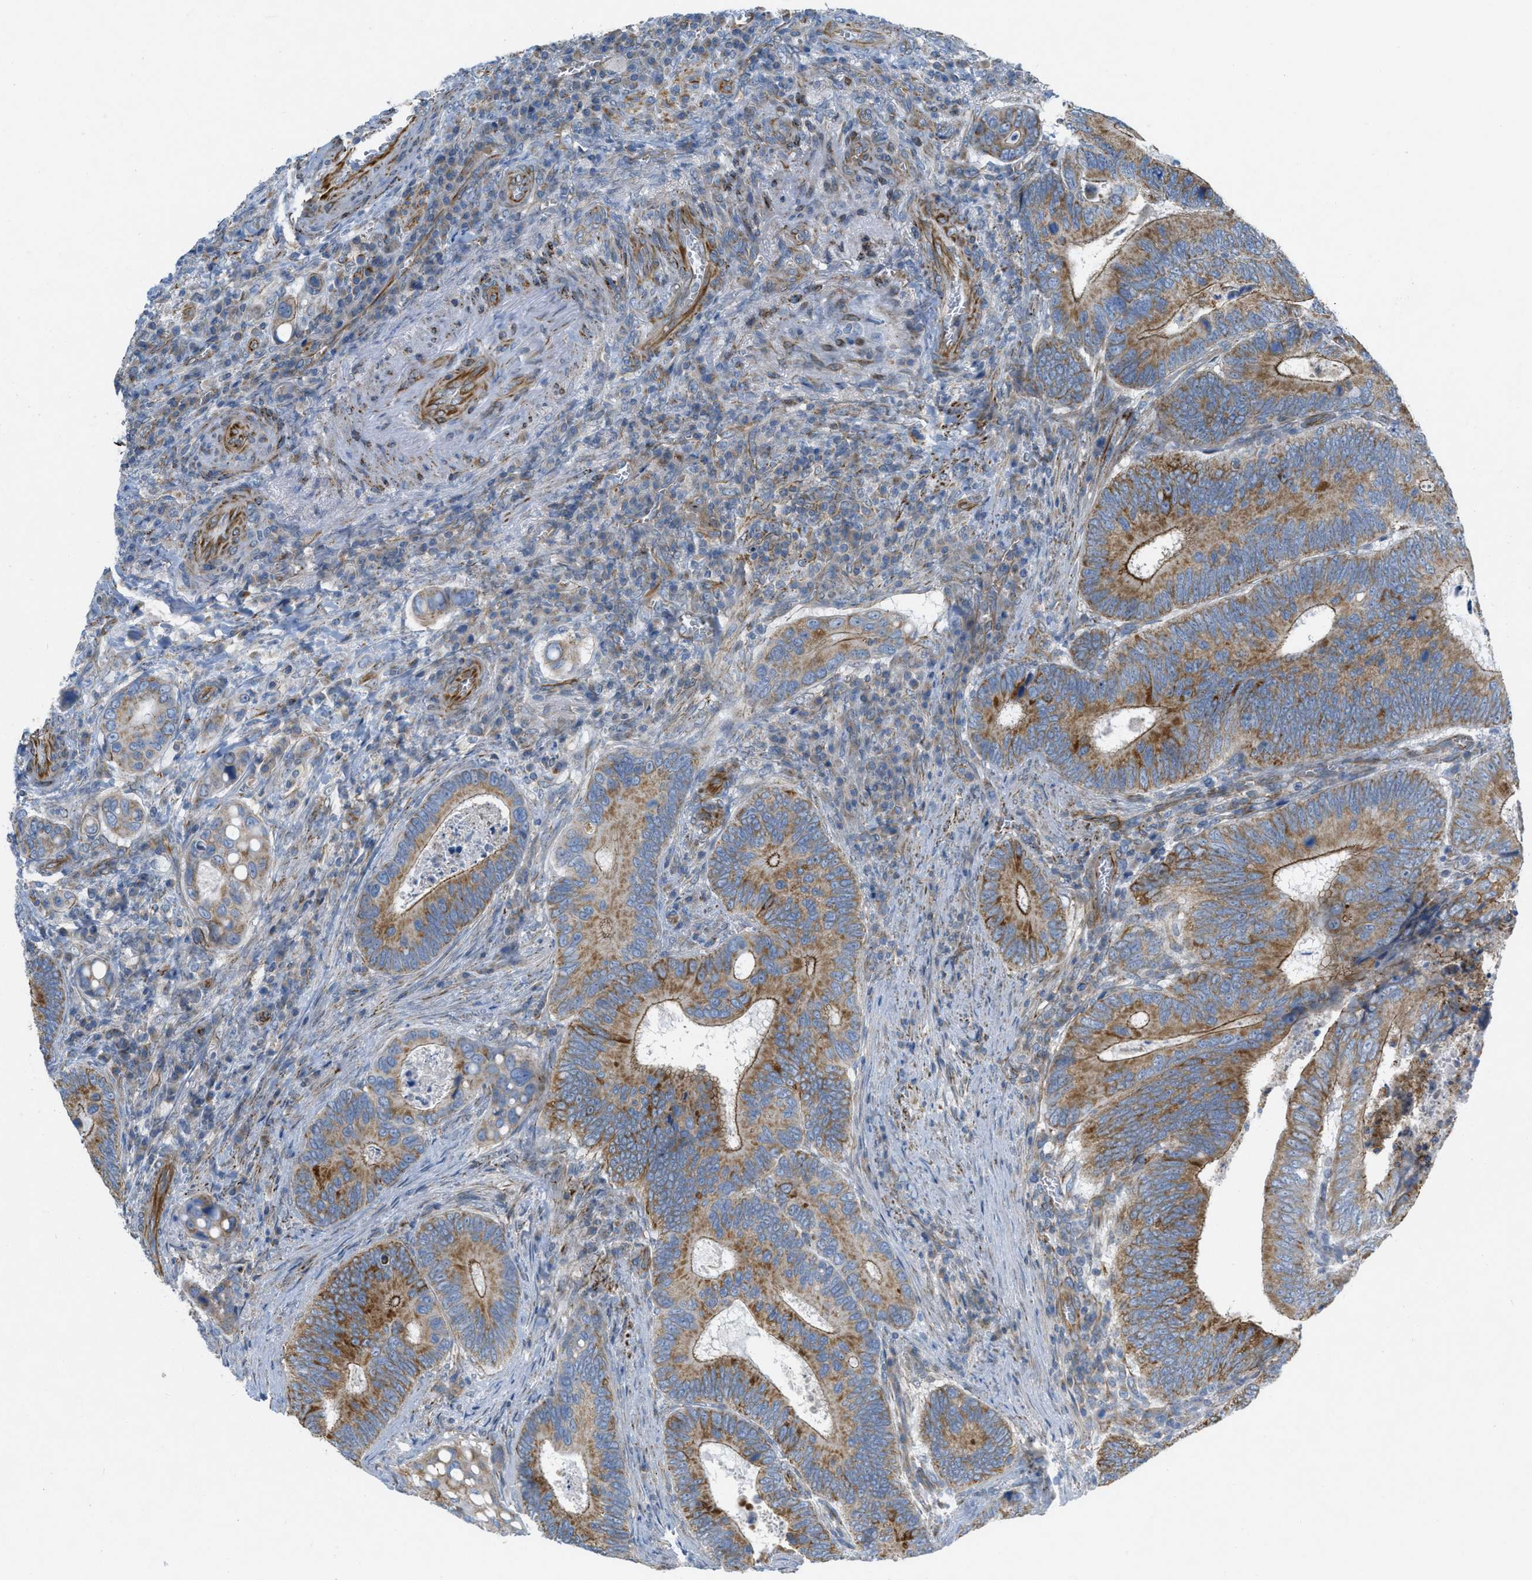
{"staining": {"intensity": "strong", "quantity": "25%-75%", "location": "cytoplasmic/membranous"}, "tissue": "colorectal cancer", "cell_type": "Tumor cells", "image_type": "cancer", "snomed": [{"axis": "morphology", "description": "Inflammation, NOS"}, {"axis": "morphology", "description": "Adenocarcinoma, NOS"}, {"axis": "topography", "description": "Colon"}], "caption": "Colorectal adenocarcinoma stained for a protein (brown) displays strong cytoplasmic/membranous positive staining in approximately 25%-75% of tumor cells.", "gene": "BTN3A1", "patient": {"sex": "male", "age": 72}}